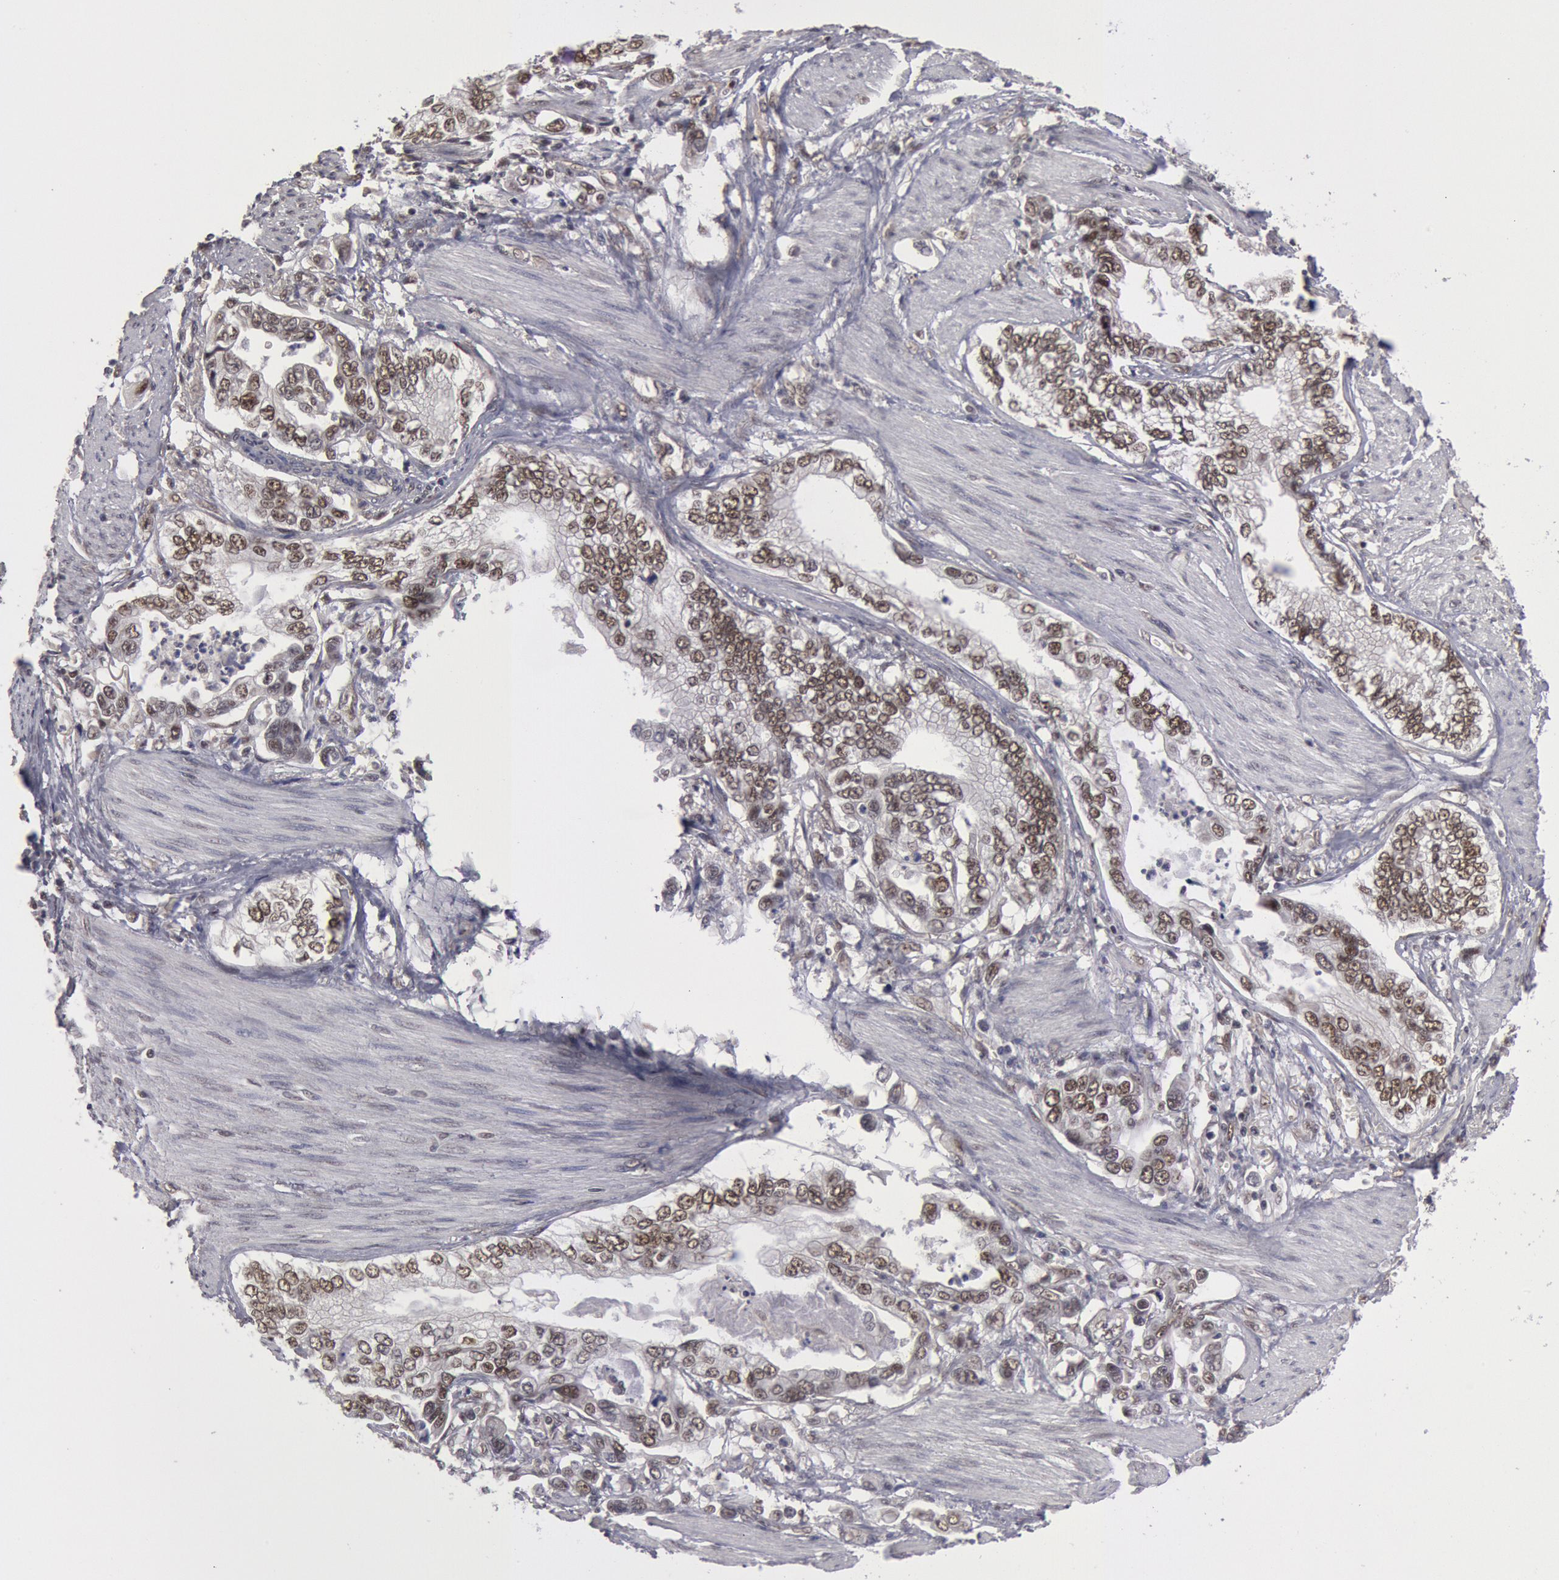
{"staining": {"intensity": "weak", "quantity": "25%-75%", "location": "nuclear"}, "tissue": "stomach cancer", "cell_type": "Tumor cells", "image_type": "cancer", "snomed": [{"axis": "morphology", "description": "Adenocarcinoma, NOS"}, {"axis": "topography", "description": "Pancreas"}, {"axis": "topography", "description": "Stomach, upper"}], "caption": "Immunohistochemical staining of human adenocarcinoma (stomach) demonstrates low levels of weak nuclear expression in approximately 25%-75% of tumor cells.", "gene": "PPP4R3B", "patient": {"sex": "male", "age": 77}}